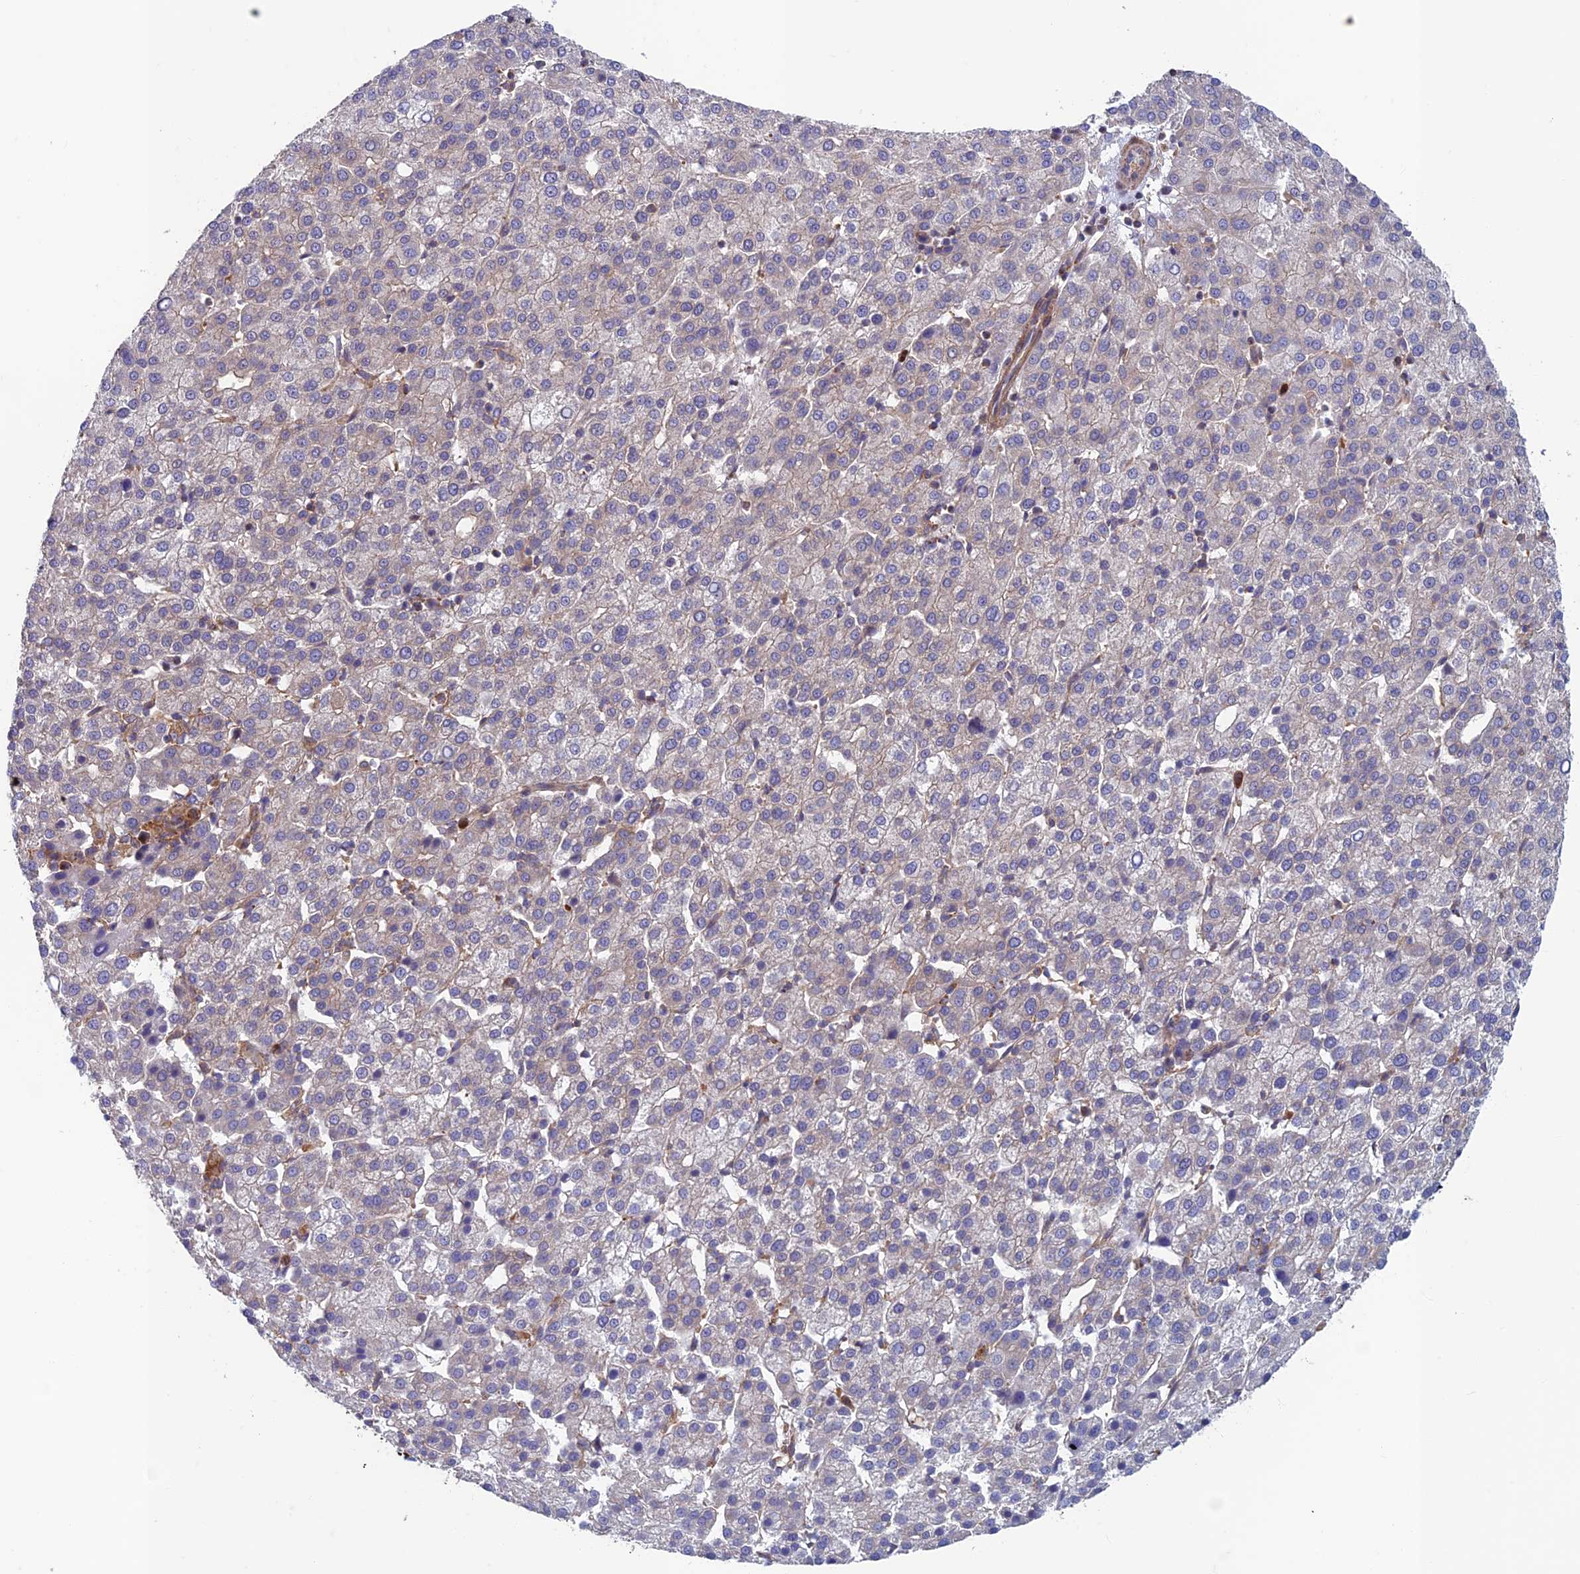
{"staining": {"intensity": "negative", "quantity": "none", "location": "none"}, "tissue": "liver cancer", "cell_type": "Tumor cells", "image_type": "cancer", "snomed": [{"axis": "morphology", "description": "Carcinoma, Hepatocellular, NOS"}, {"axis": "topography", "description": "Liver"}], "caption": "IHC histopathology image of liver hepatocellular carcinoma stained for a protein (brown), which demonstrates no positivity in tumor cells.", "gene": "DNM1L", "patient": {"sex": "female", "age": 58}}